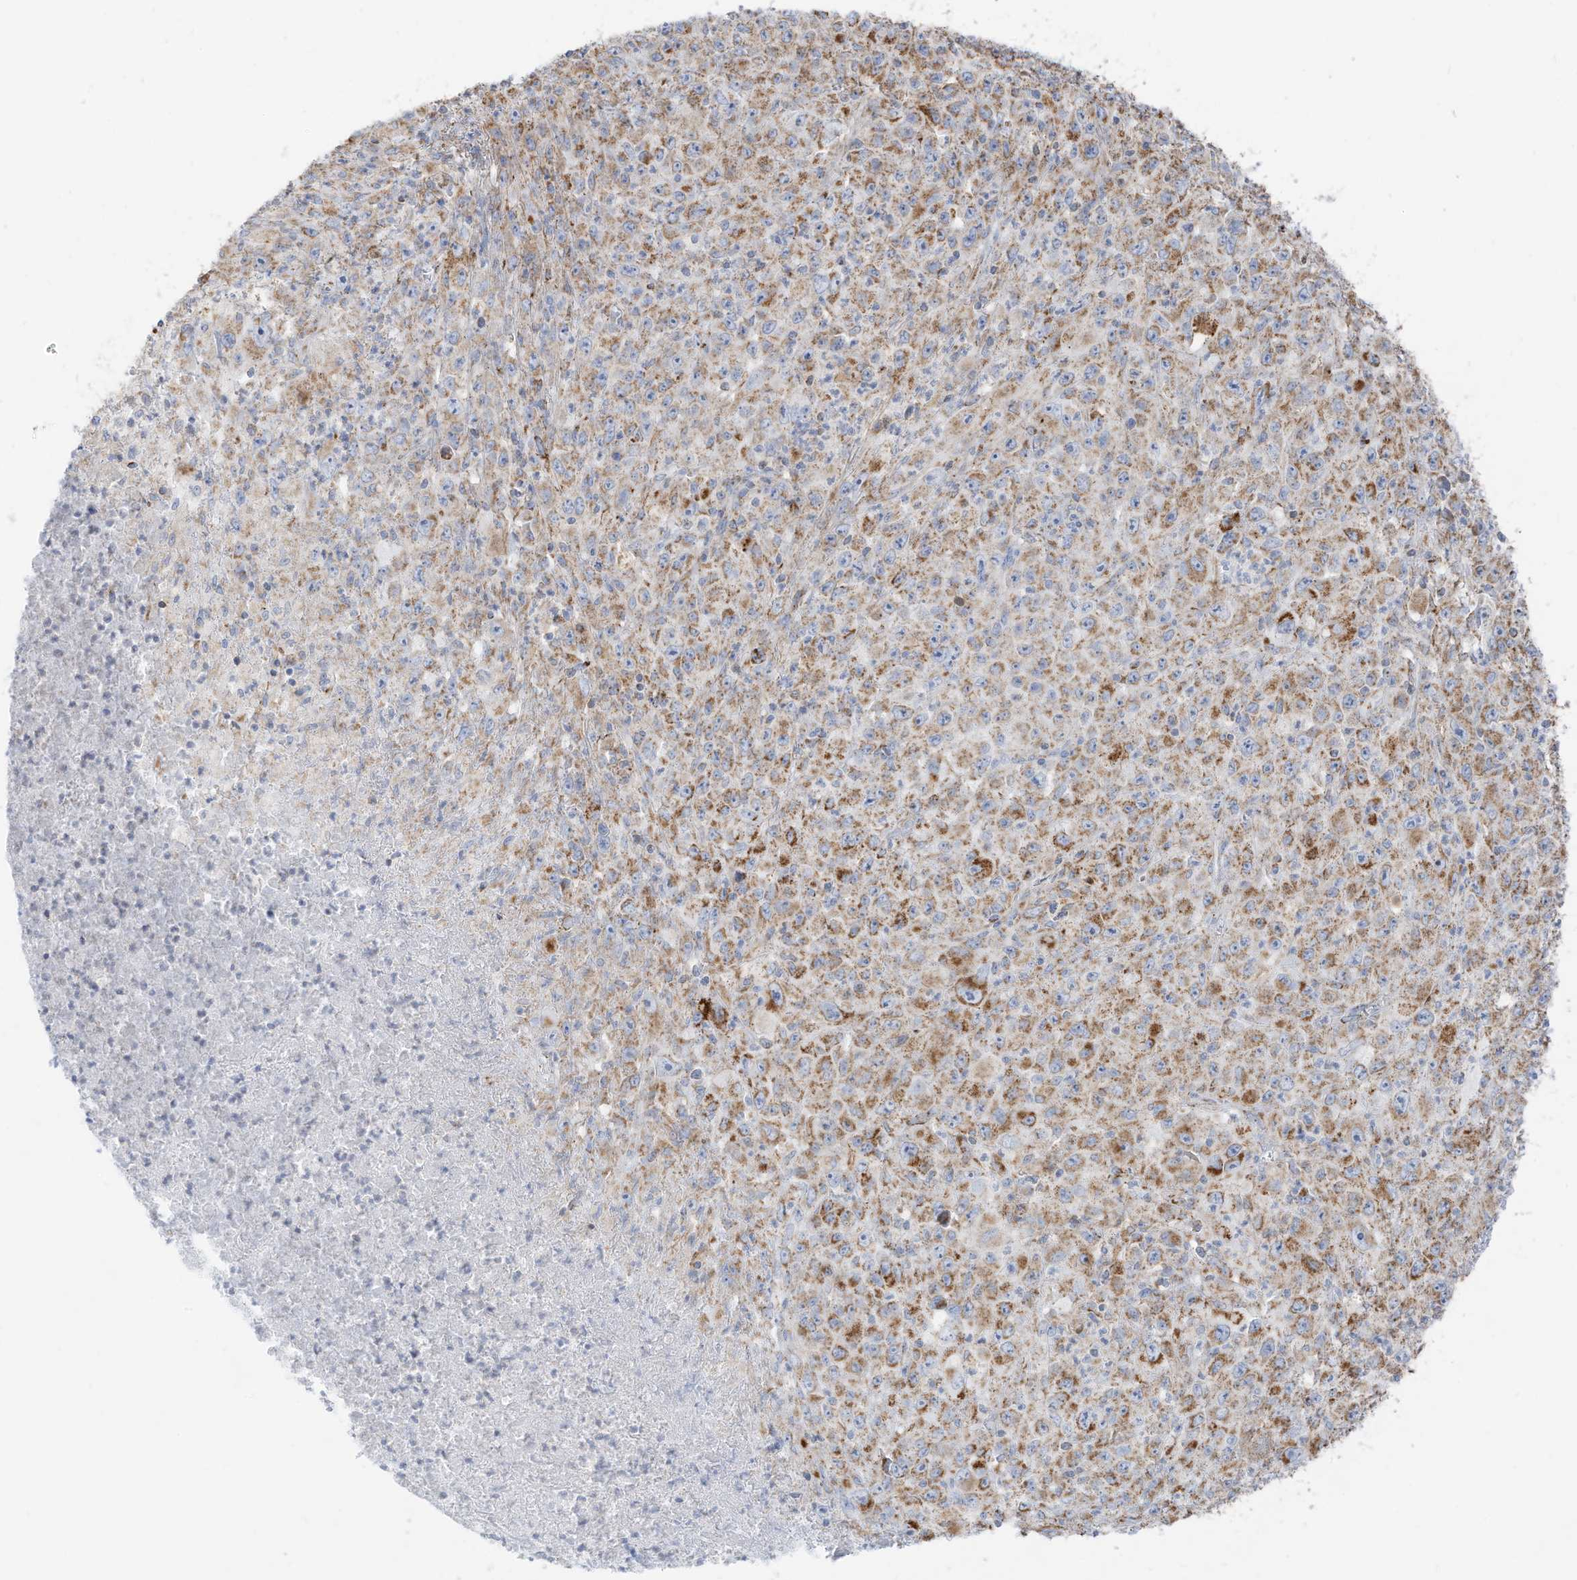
{"staining": {"intensity": "moderate", "quantity": ">75%", "location": "cytoplasmic/membranous"}, "tissue": "melanoma", "cell_type": "Tumor cells", "image_type": "cancer", "snomed": [{"axis": "morphology", "description": "Malignant melanoma, Metastatic site"}, {"axis": "topography", "description": "Skin"}], "caption": "IHC (DAB (3,3'-diaminobenzidine)) staining of melanoma demonstrates moderate cytoplasmic/membranous protein expression in about >75% of tumor cells.", "gene": "ETHE1", "patient": {"sex": "female", "age": 56}}